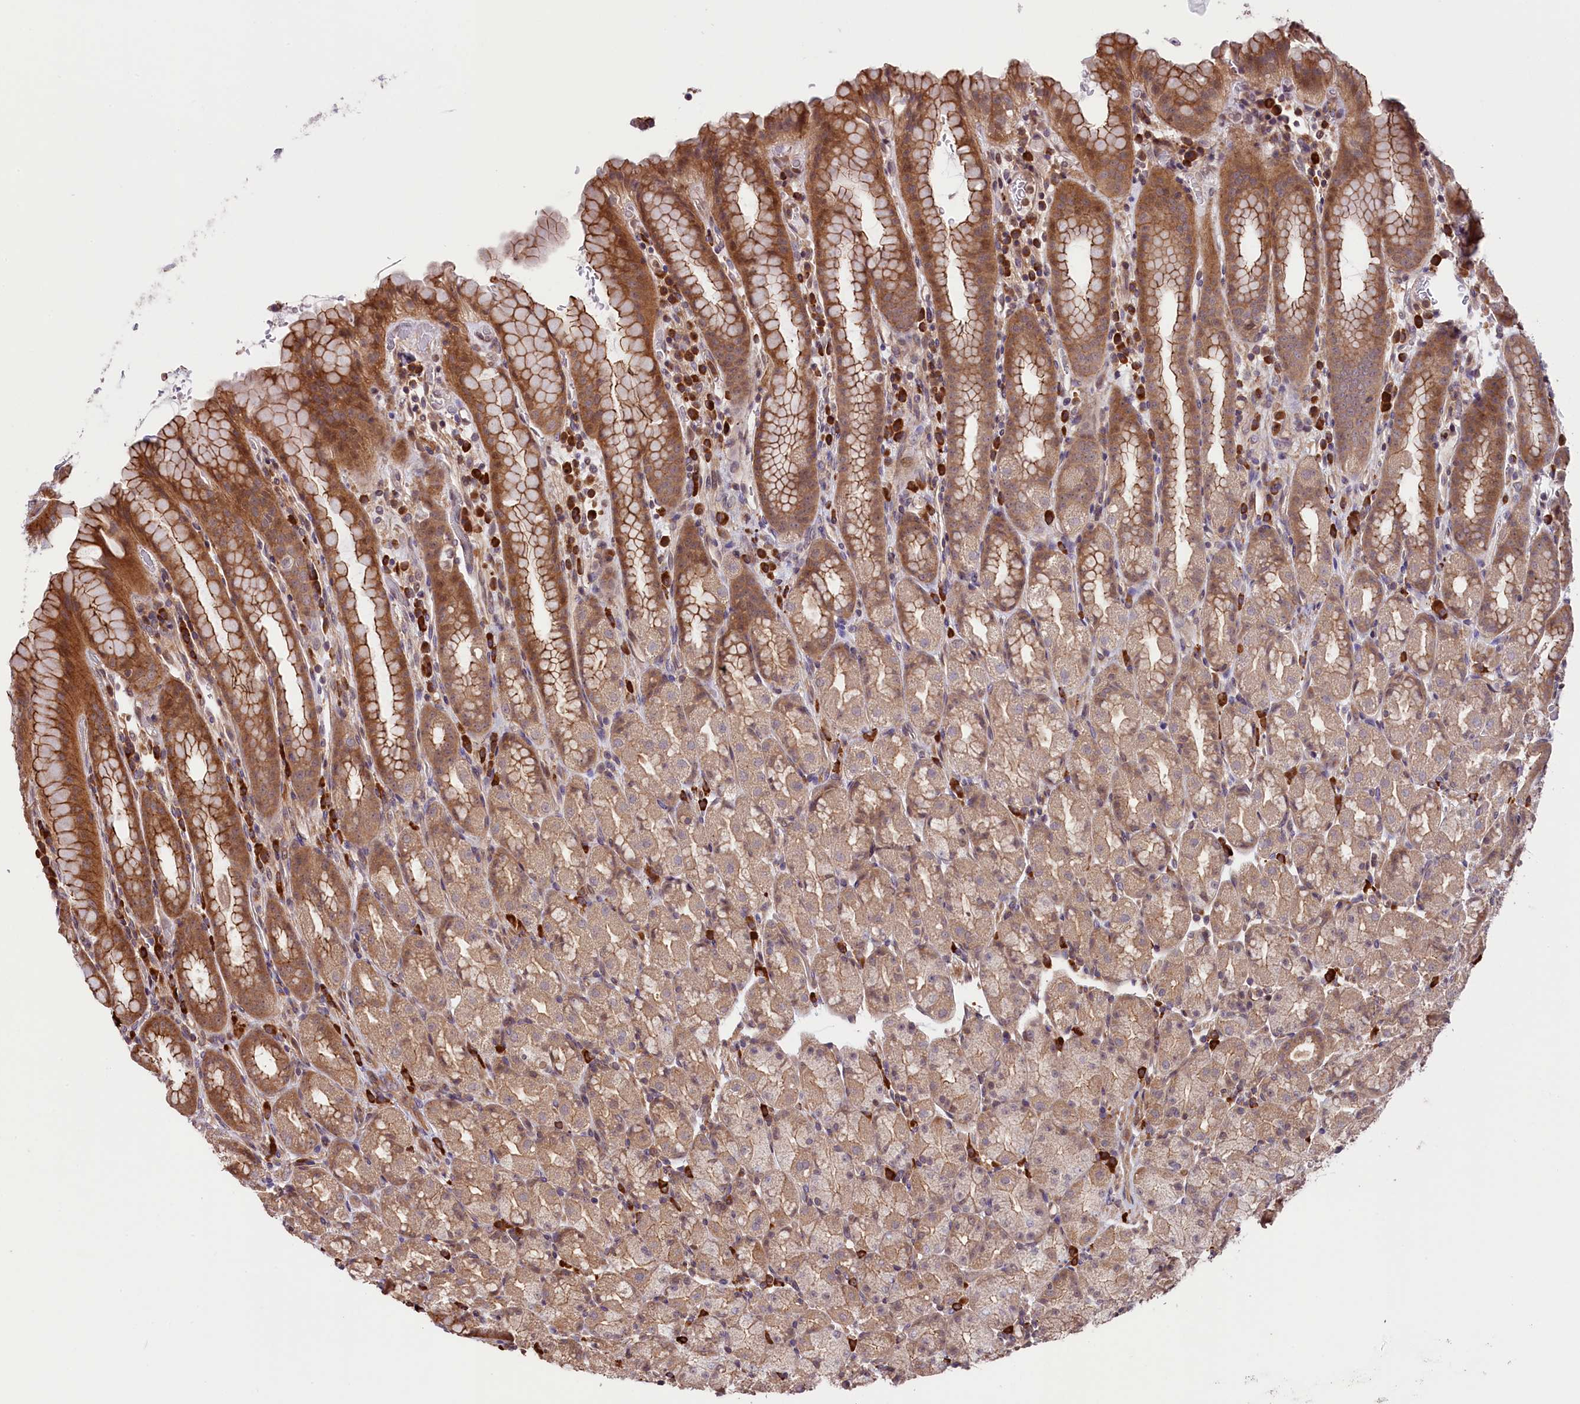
{"staining": {"intensity": "moderate", "quantity": "25%-75%", "location": "cytoplasmic/membranous,nuclear"}, "tissue": "stomach", "cell_type": "Glandular cells", "image_type": "normal", "snomed": [{"axis": "morphology", "description": "Normal tissue, NOS"}, {"axis": "topography", "description": "Stomach, upper"}, {"axis": "topography", "description": "Stomach, lower"}, {"axis": "topography", "description": "Small intestine"}], "caption": "Glandular cells show medium levels of moderate cytoplasmic/membranous,nuclear expression in about 25%-75% of cells in normal human stomach.", "gene": "RIC8A", "patient": {"sex": "male", "age": 68}}